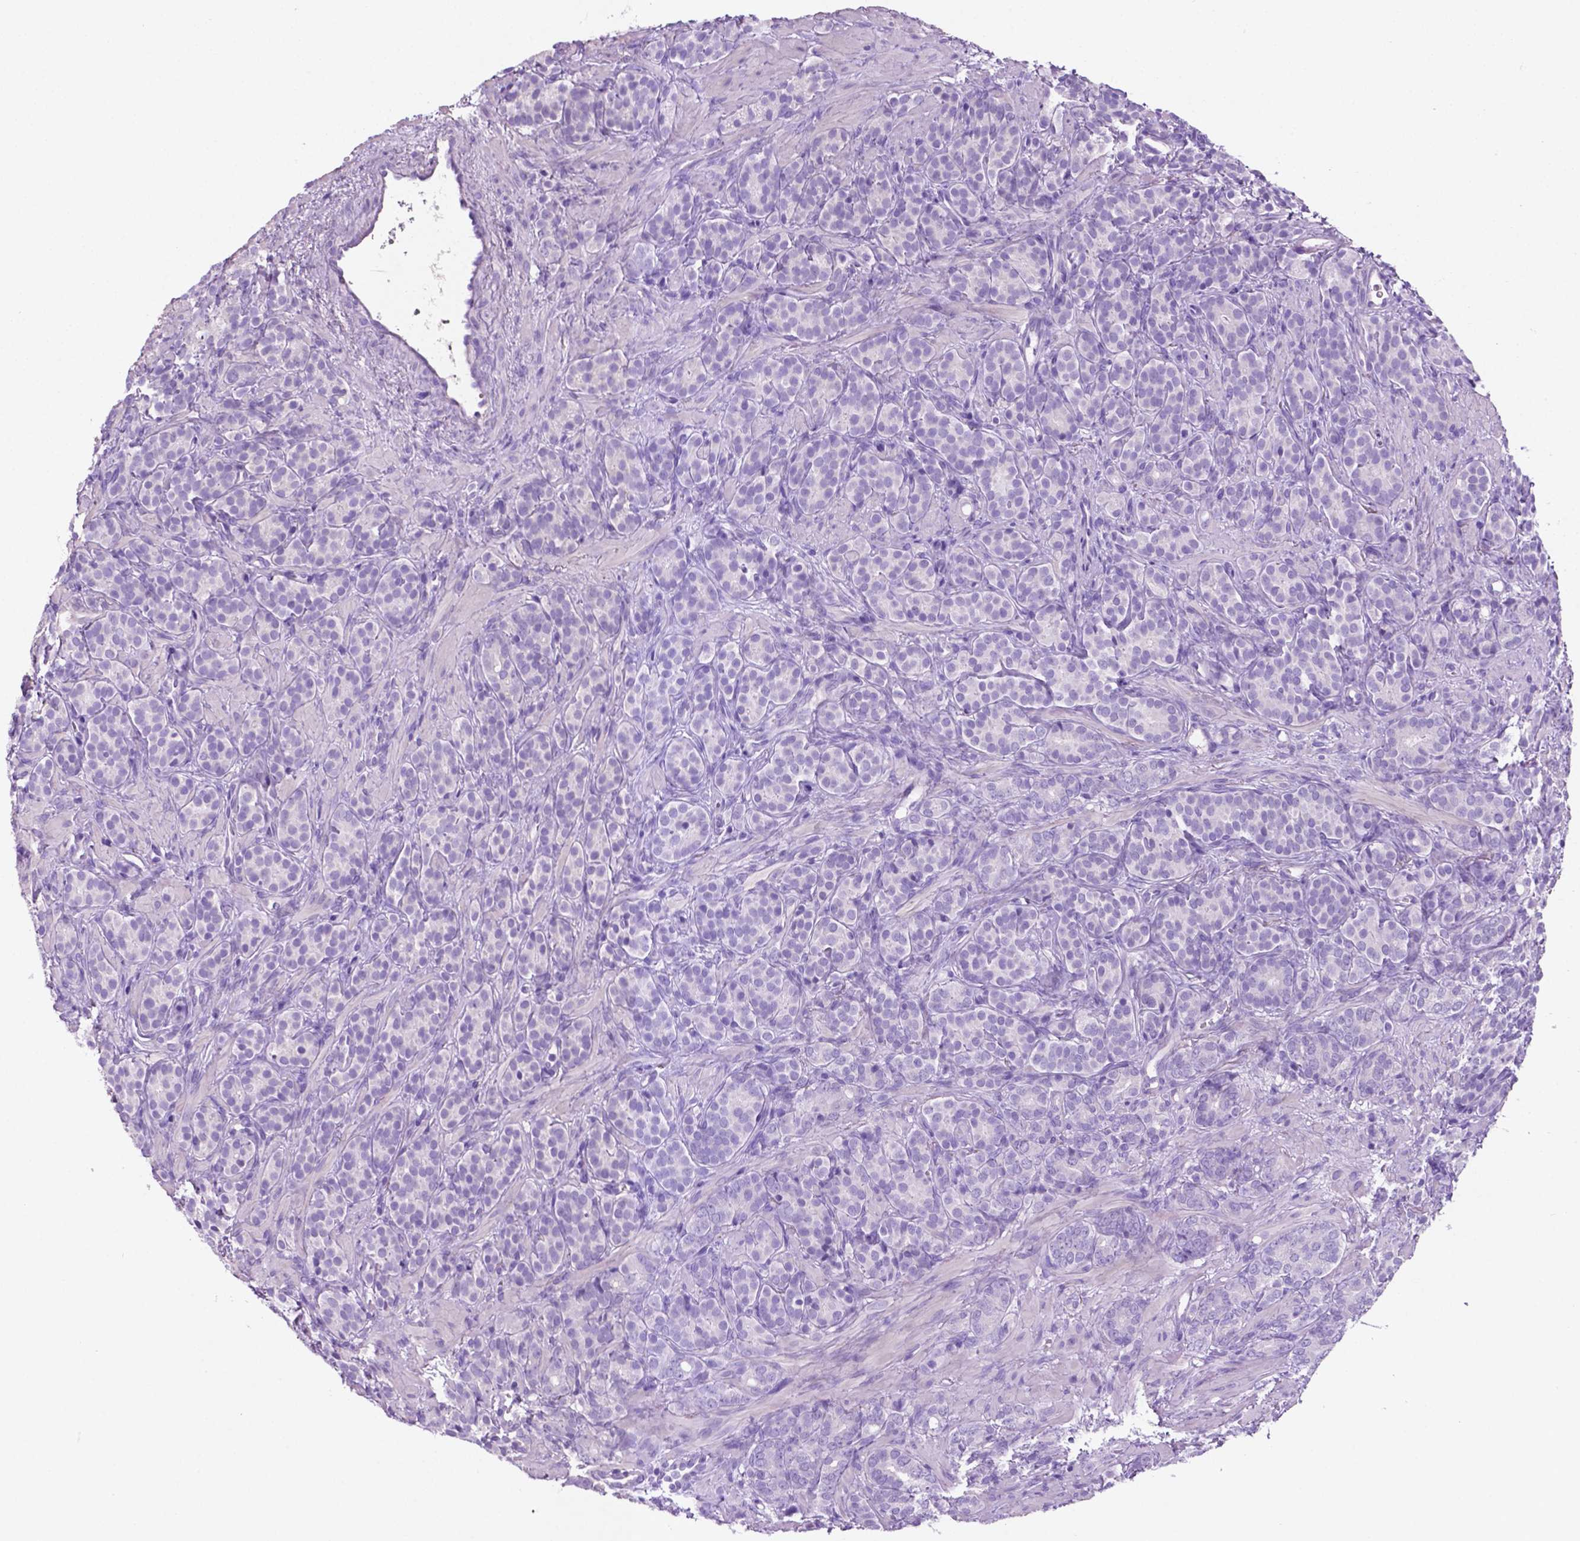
{"staining": {"intensity": "negative", "quantity": "none", "location": "none"}, "tissue": "prostate cancer", "cell_type": "Tumor cells", "image_type": "cancer", "snomed": [{"axis": "morphology", "description": "Adenocarcinoma, High grade"}, {"axis": "topography", "description": "Prostate"}], "caption": "Immunohistochemistry photomicrograph of prostate cancer (adenocarcinoma (high-grade)) stained for a protein (brown), which exhibits no positivity in tumor cells. Brightfield microscopy of immunohistochemistry stained with DAB (3,3'-diaminobenzidine) (brown) and hematoxylin (blue), captured at high magnification.", "gene": "POU4F1", "patient": {"sex": "male", "age": 84}}